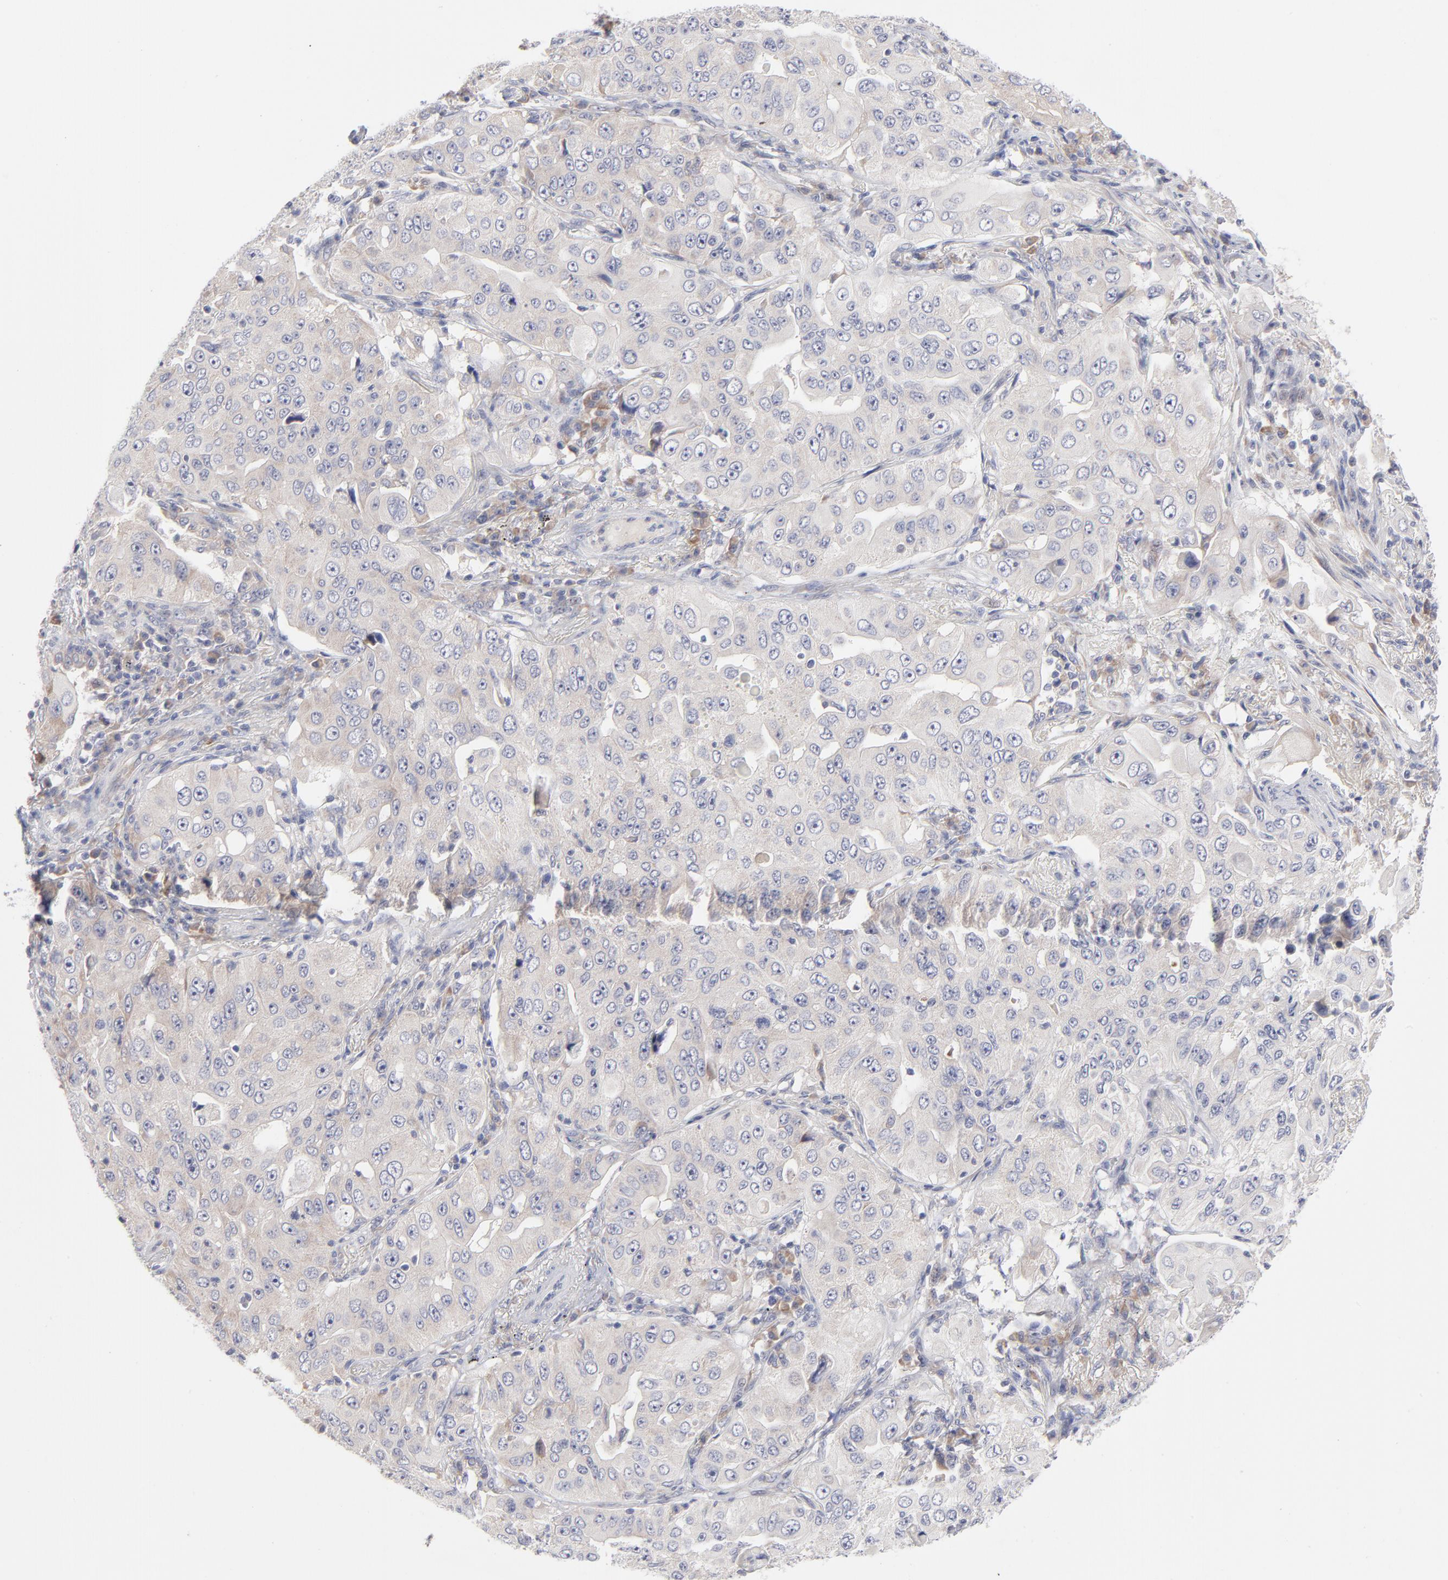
{"staining": {"intensity": "negative", "quantity": "none", "location": "none"}, "tissue": "lung cancer", "cell_type": "Tumor cells", "image_type": "cancer", "snomed": [{"axis": "morphology", "description": "Adenocarcinoma, NOS"}, {"axis": "topography", "description": "Lung"}], "caption": "This is an IHC histopathology image of adenocarcinoma (lung). There is no expression in tumor cells.", "gene": "RPS24", "patient": {"sex": "male", "age": 84}}